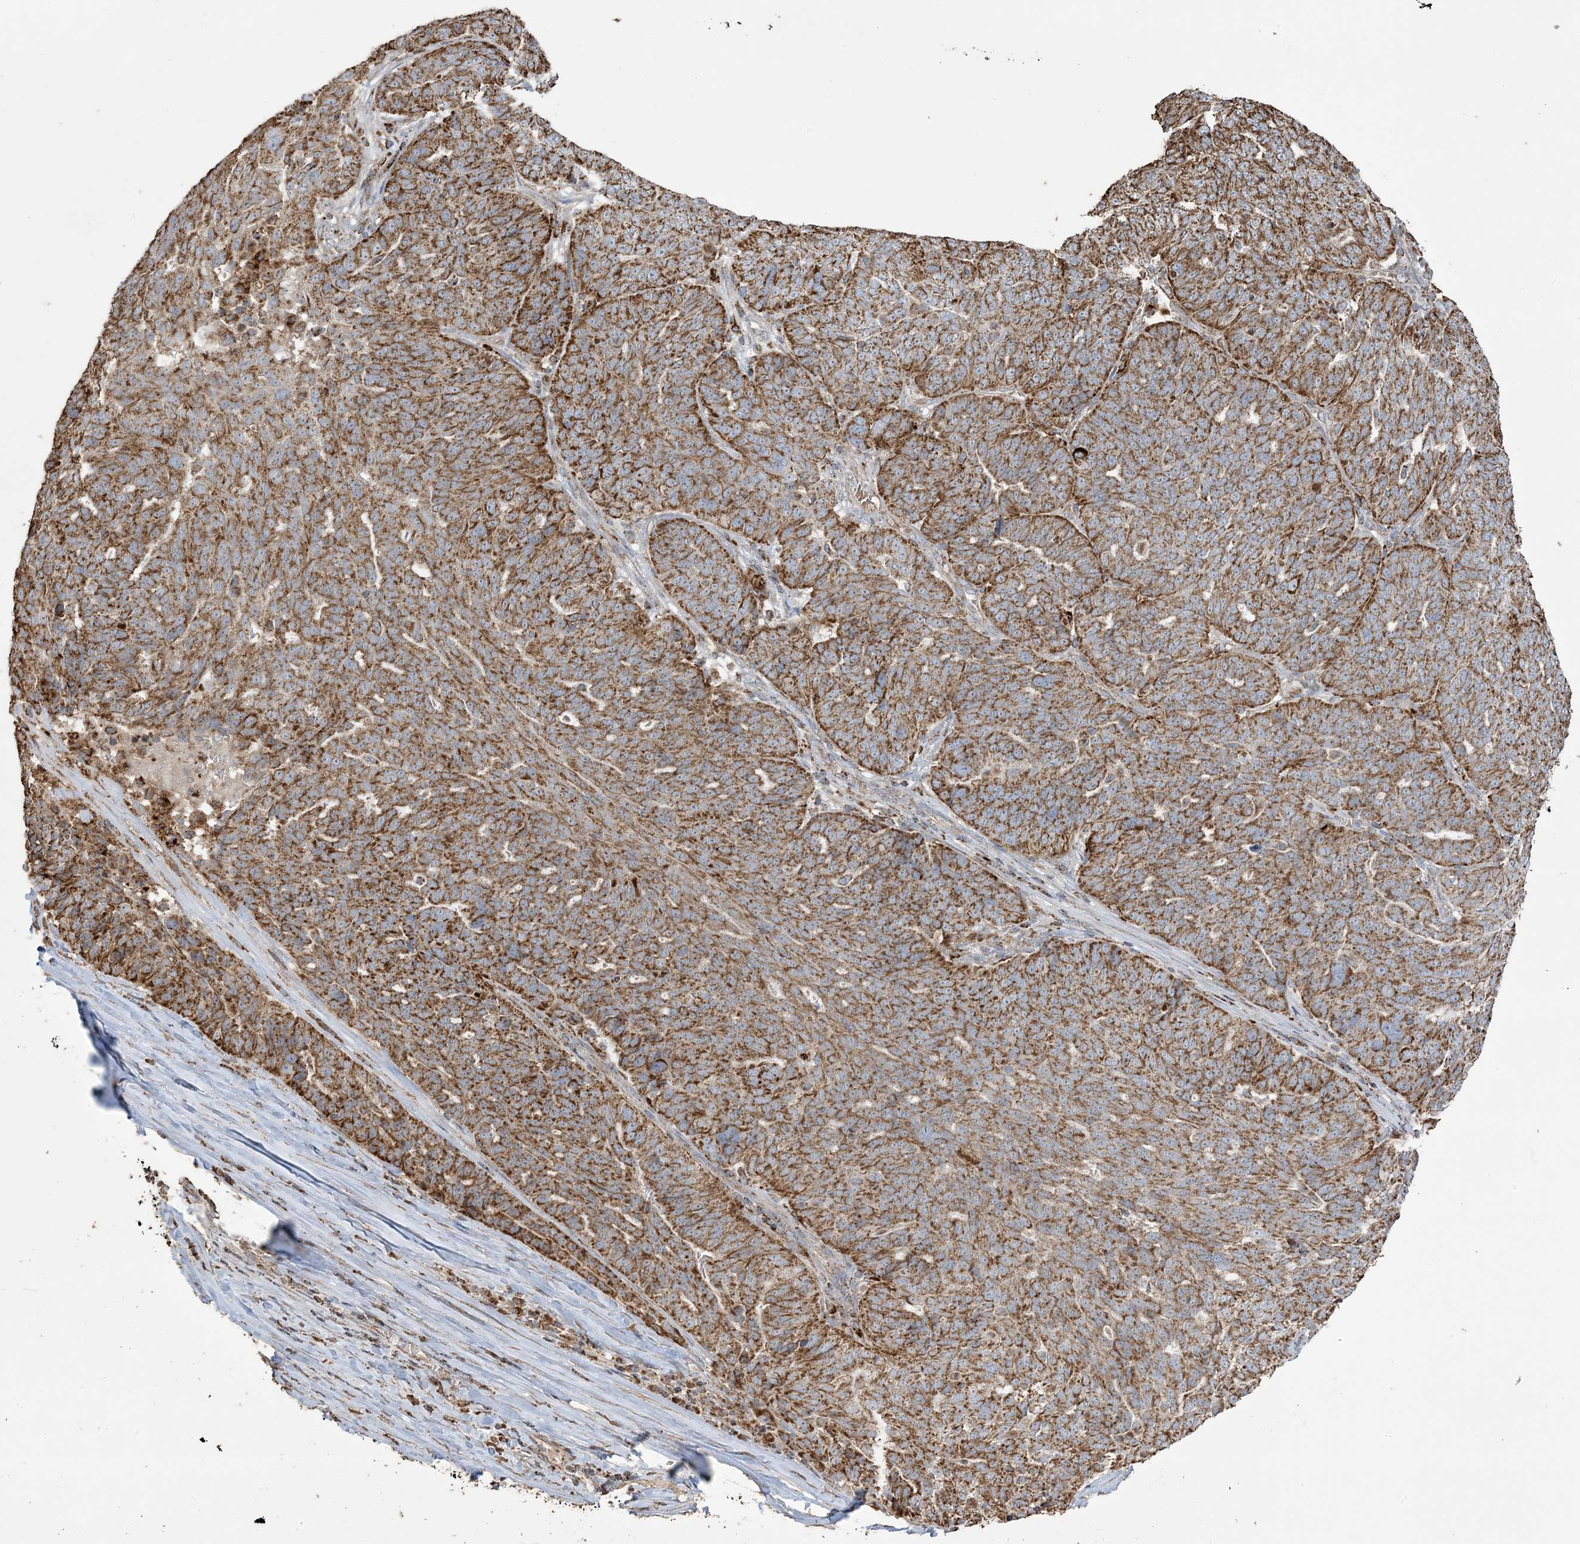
{"staining": {"intensity": "moderate", "quantity": ">75%", "location": "cytoplasmic/membranous"}, "tissue": "ovarian cancer", "cell_type": "Tumor cells", "image_type": "cancer", "snomed": [{"axis": "morphology", "description": "Cystadenocarcinoma, serous, NOS"}, {"axis": "topography", "description": "Ovary"}], "caption": "Tumor cells demonstrate medium levels of moderate cytoplasmic/membranous positivity in approximately >75% of cells in human ovarian serous cystadenocarcinoma.", "gene": "AGA", "patient": {"sex": "female", "age": 59}}